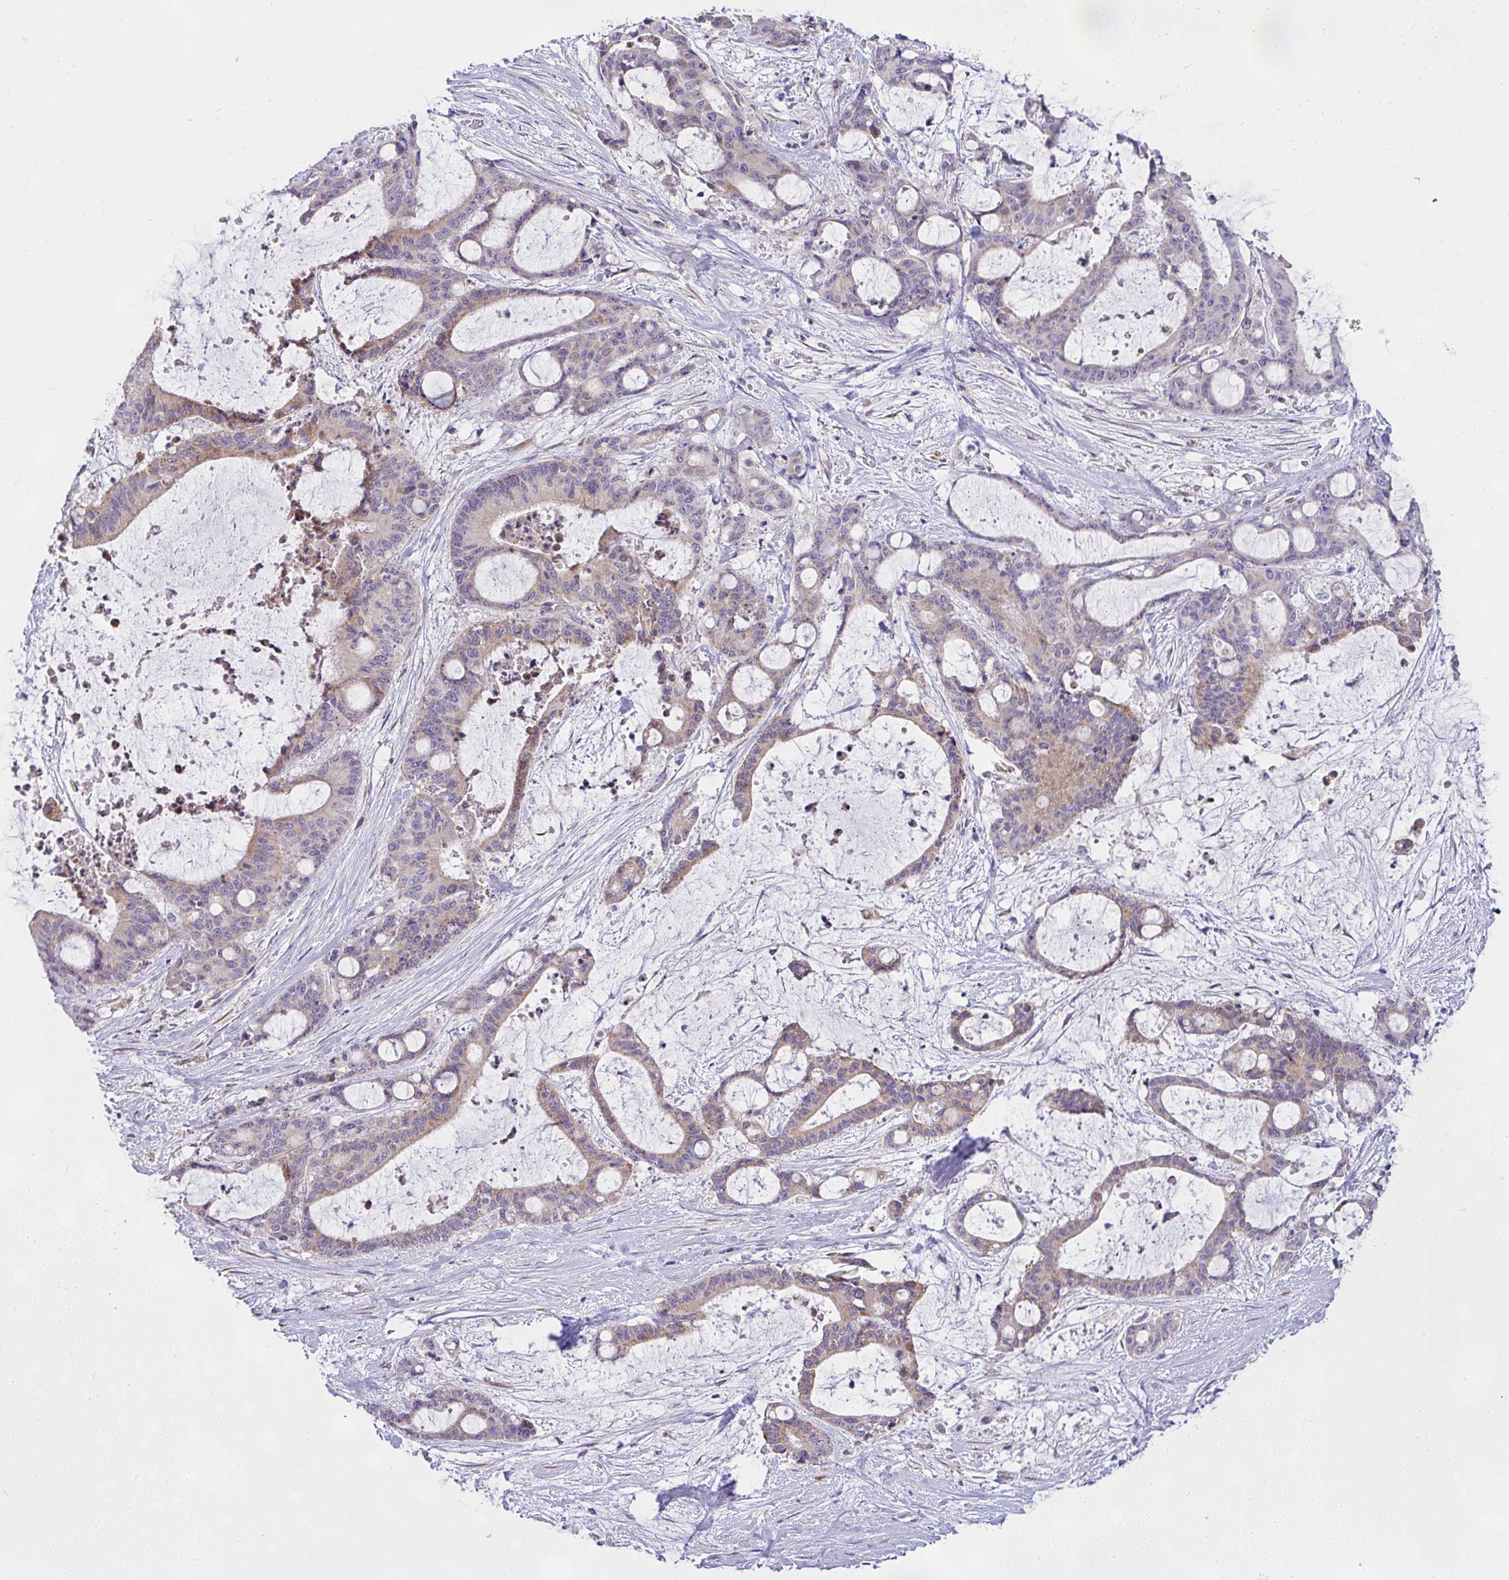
{"staining": {"intensity": "weak", "quantity": ">75%", "location": "cytoplasmic/membranous"}, "tissue": "liver cancer", "cell_type": "Tumor cells", "image_type": "cancer", "snomed": [{"axis": "morphology", "description": "Normal tissue, NOS"}, {"axis": "morphology", "description": "Cholangiocarcinoma"}, {"axis": "topography", "description": "Liver"}, {"axis": "topography", "description": "Peripheral nerve tissue"}], "caption": "This histopathology image displays immunohistochemistry staining of human liver cancer, with low weak cytoplasmic/membranous staining in about >75% of tumor cells.", "gene": "CEP63", "patient": {"sex": "female", "age": 73}}